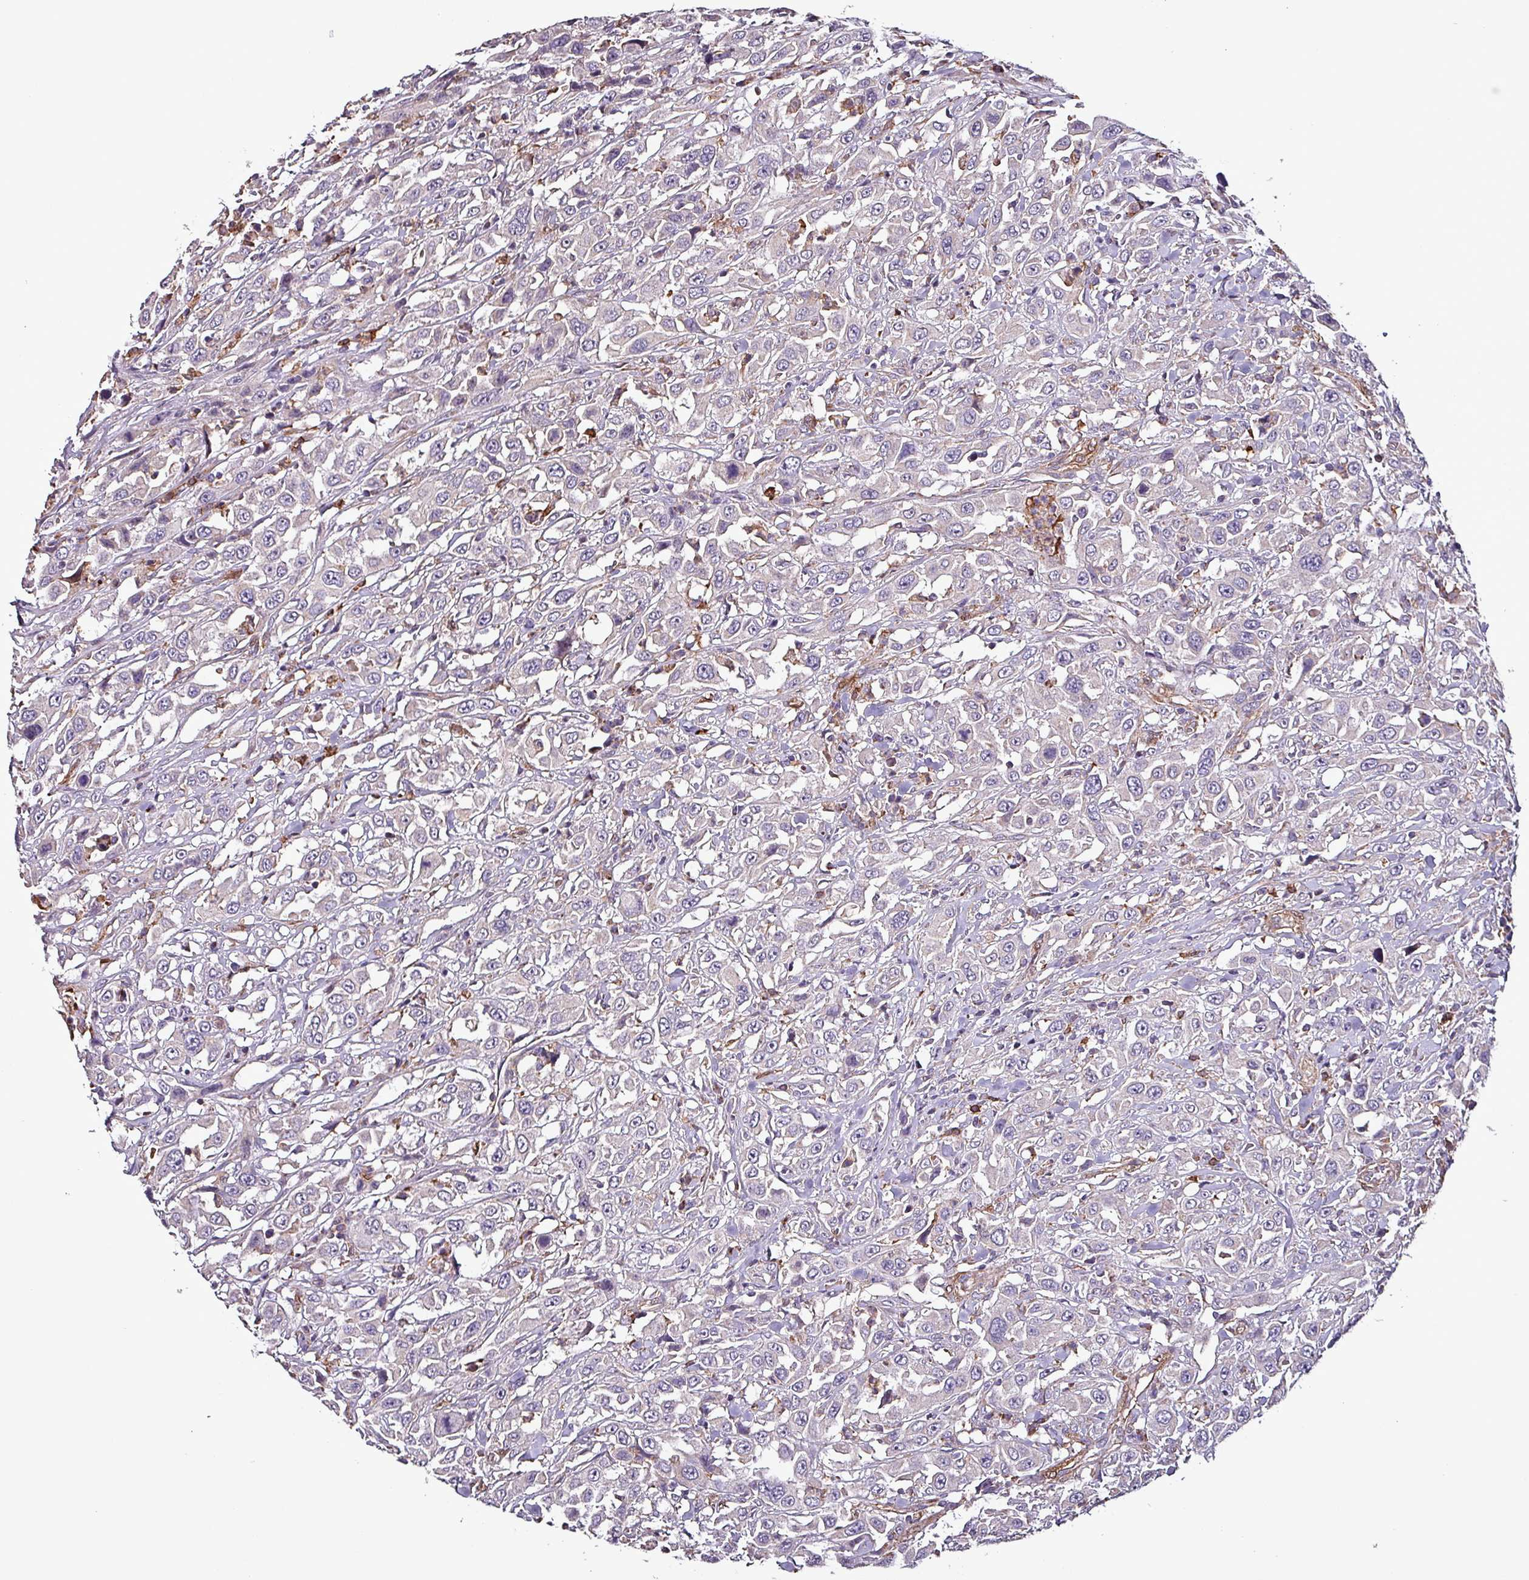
{"staining": {"intensity": "negative", "quantity": "none", "location": "none"}, "tissue": "urothelial cancer", "cell_type": "Tumor cells", "image_type": "cancer", "snomed": [{"axis": "morphology", "description": "Urothelial carcinoma, High grade"}, {"axis": "topography", "description": "Urinary bladder"}], "caption": "High power microscopy micrograph of an IHC histopathology image of high-grade urothelial carcinoma, revealing no significant positivity in tumor cells.", "gene": "SCIN", "patient": {"sex": "male", "age": 61}}